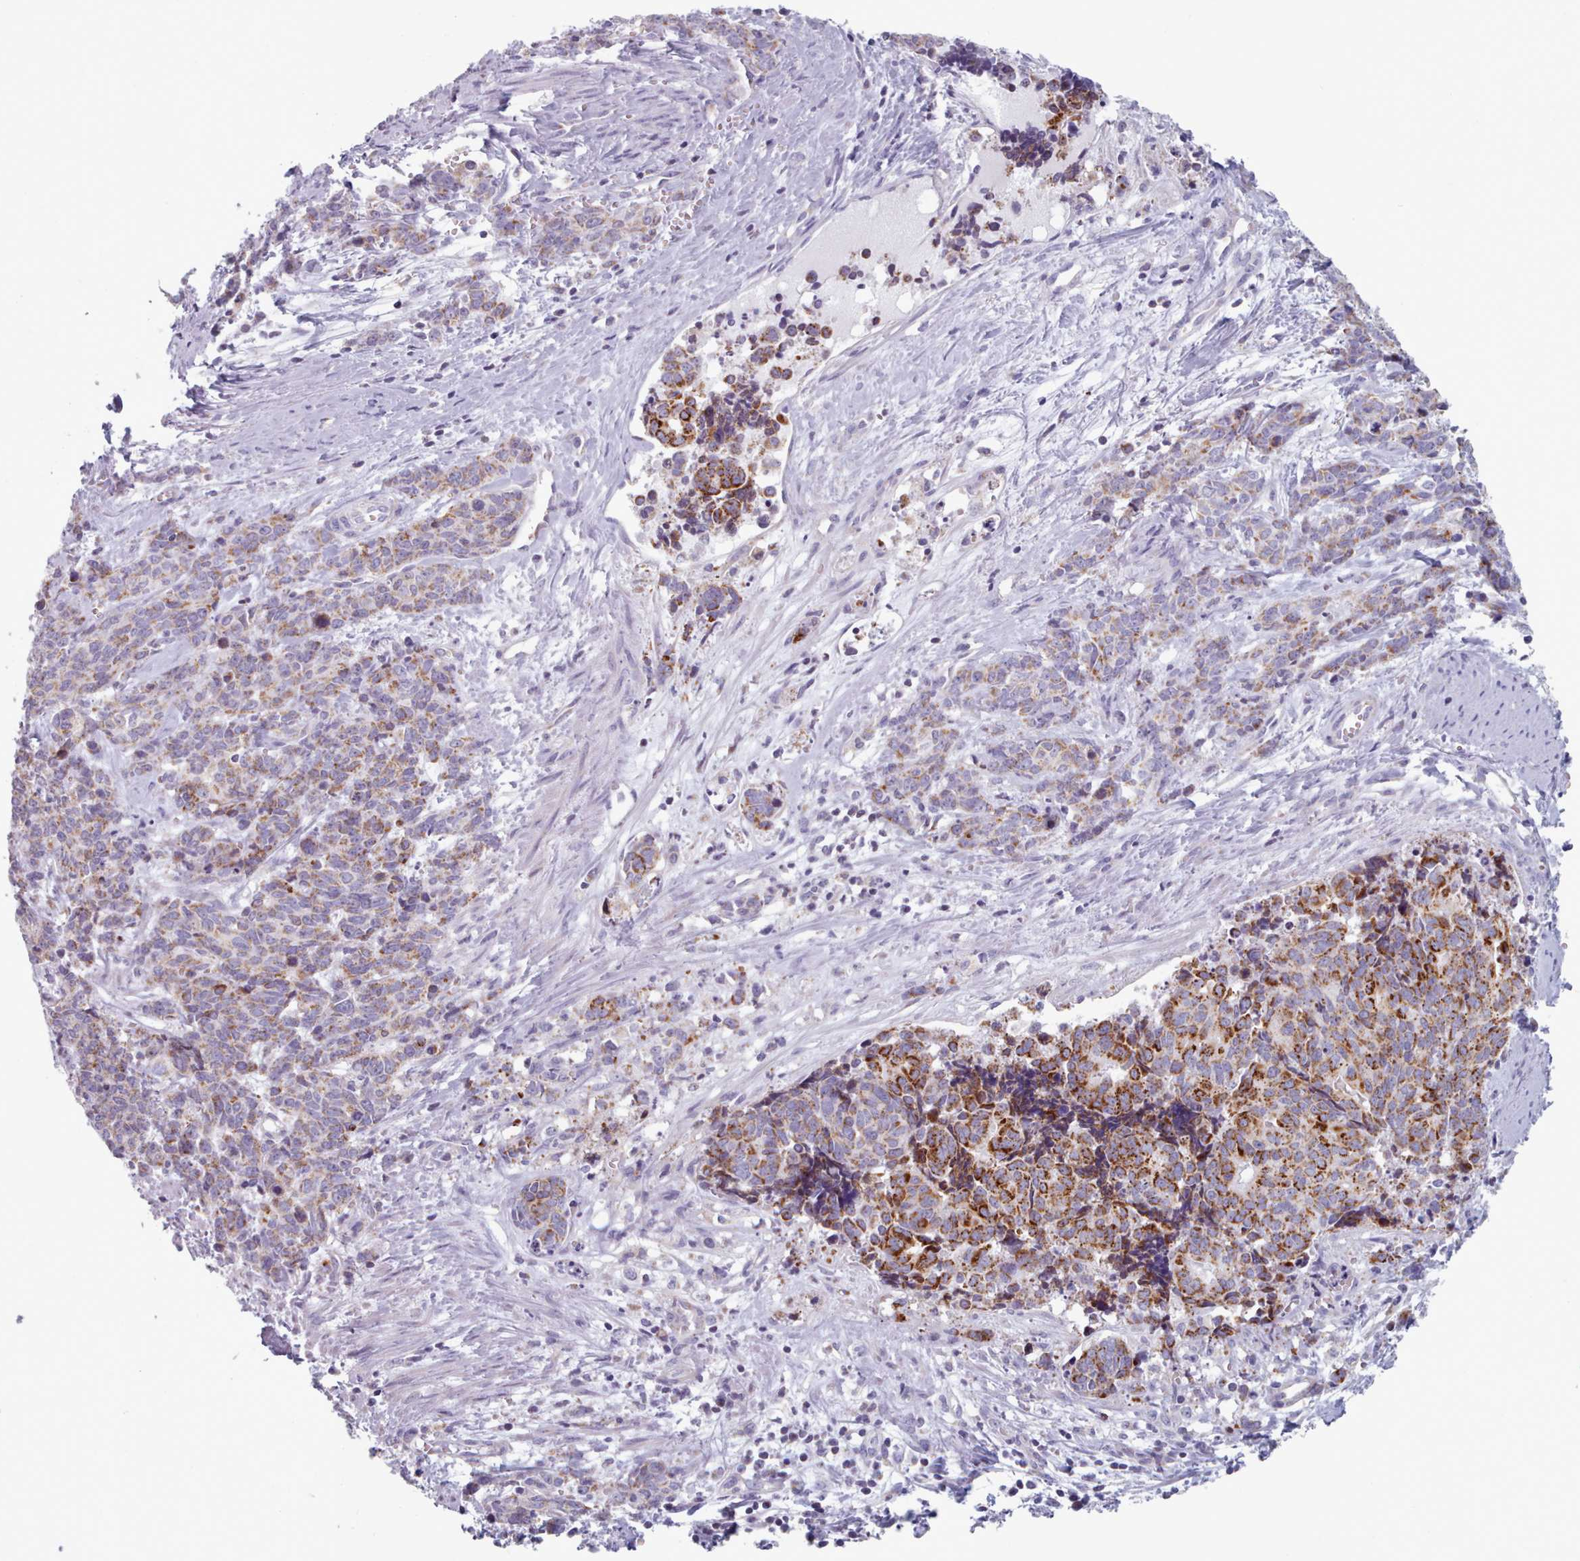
{"staining": {"intensity": "moderate", "quantity": ">75%", "location": "cytoplasmic/membranous"}, "tissue": "cervical cancer", "cell_type": "Tumor cells", "image_type": "cancer", "snomed": [{"axis": "morphology", "description": "Squamous cell carcinoma, NOS"}, {"axis": "topography", "description": "Cervix"}], "caption": "Brown immunohistochemical staining in human cervical cancer (squamous cell carcinoma) demonstrates moderate cytoplasmic/membranous staining in approximately >75% of tumor cells. The protein is stained brown, and the nuclei are stained in blue (DAB IHC with brightfield microscopy, high magnification).", "gene": "FAM170B", "patient": {"sex": "female", "age": 60}}